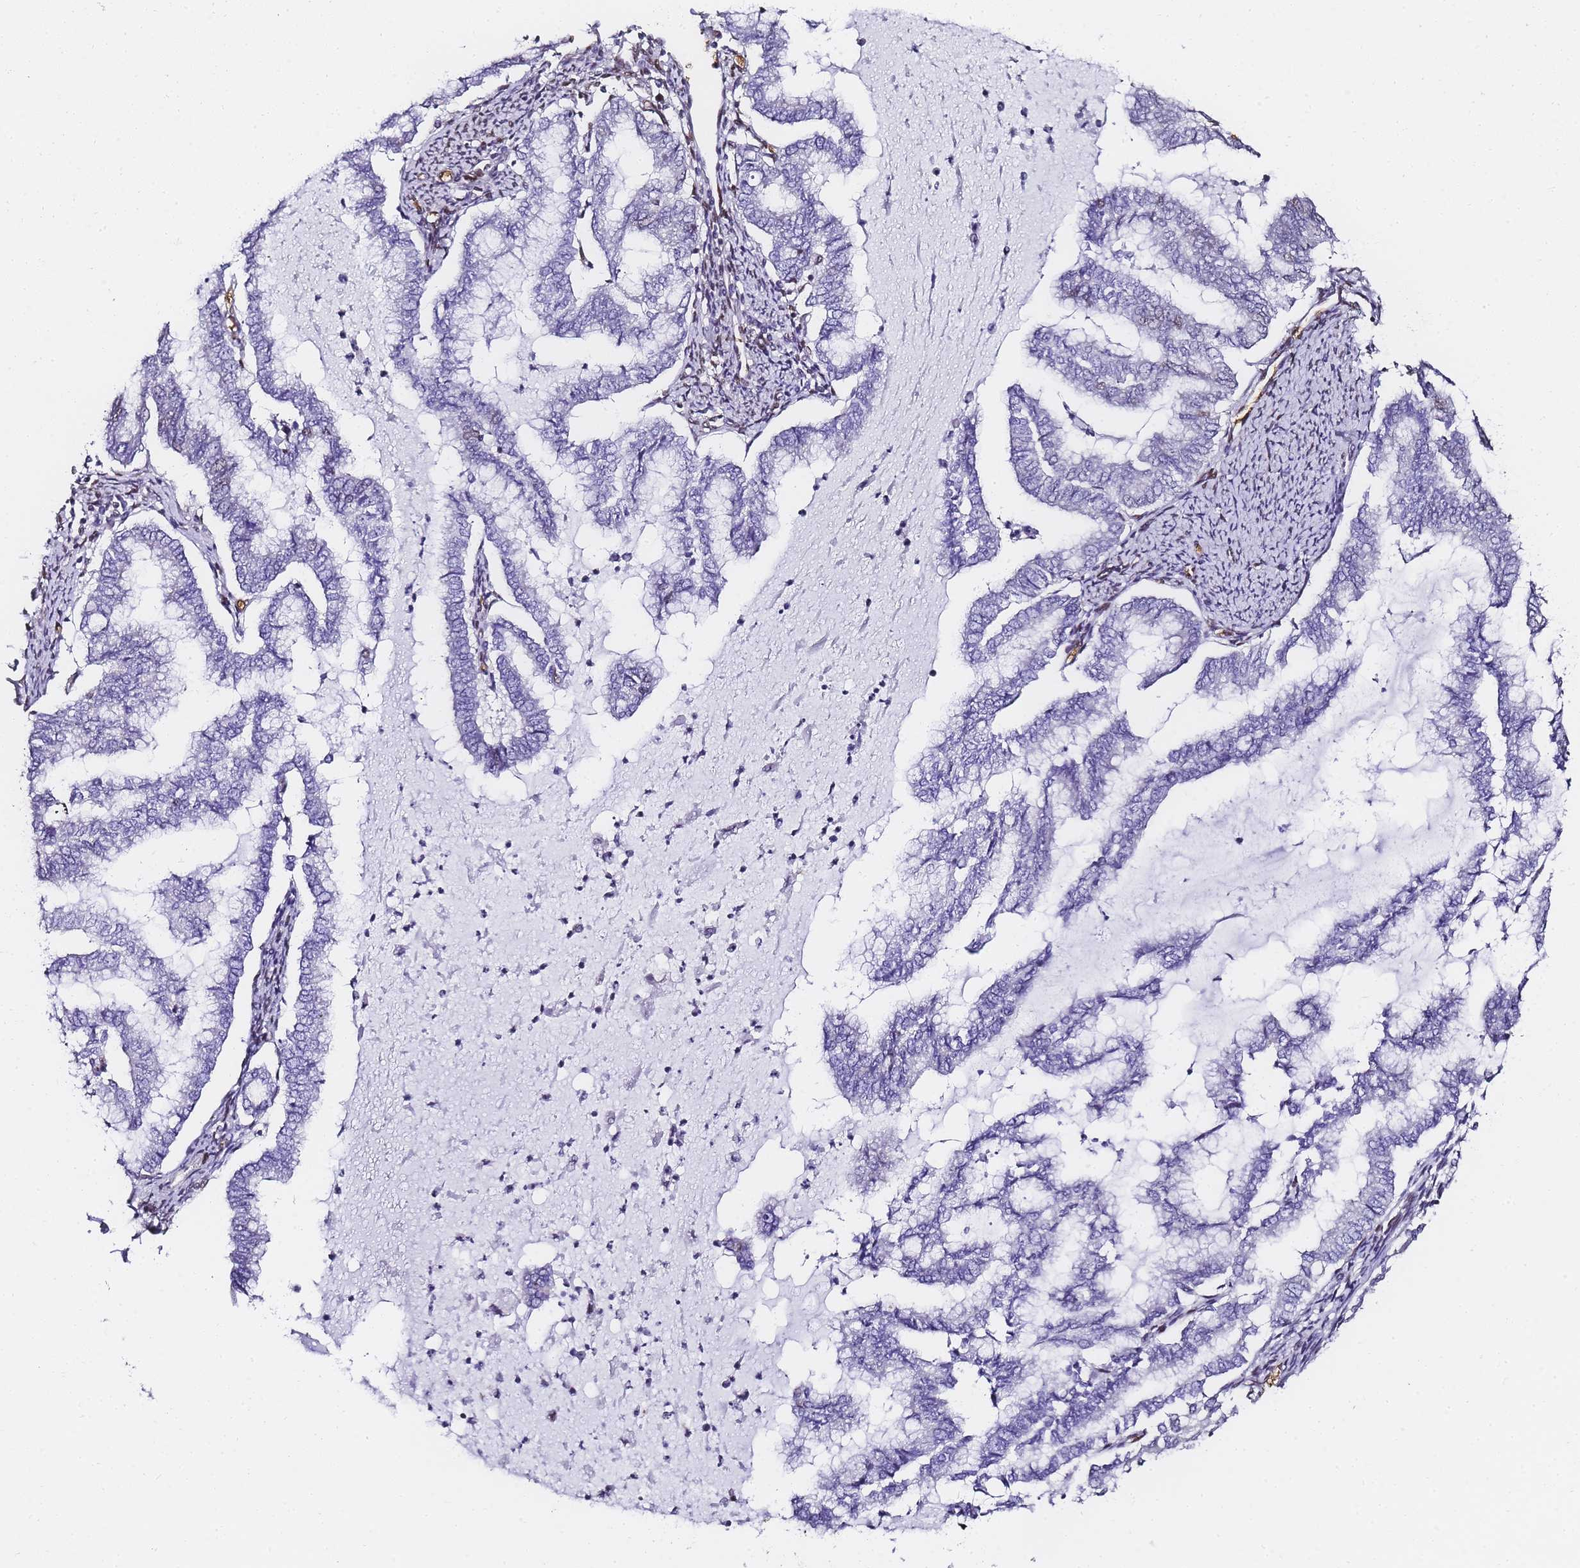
{"staining": {"intensity": "moderate", "quantity": "<25%", "location": "nuclear"}, "tissue": "endometrial cancer", "cell_type": "Tumor cells", "image_type": "cancer", "snomed": [{"axis": "morphology", "description": "Adenocarcinoma, NOS"}, {"axis": "topography", "description": "Endometrium"}], "caption": "Protein expression analysis of endometrial cancer (adenocarcinoma) reveals moderate nuclear staining in approximately <25% of tumor cells.", "gene": "POLR1A", "patient": {"sex": "female", "age": 79}}